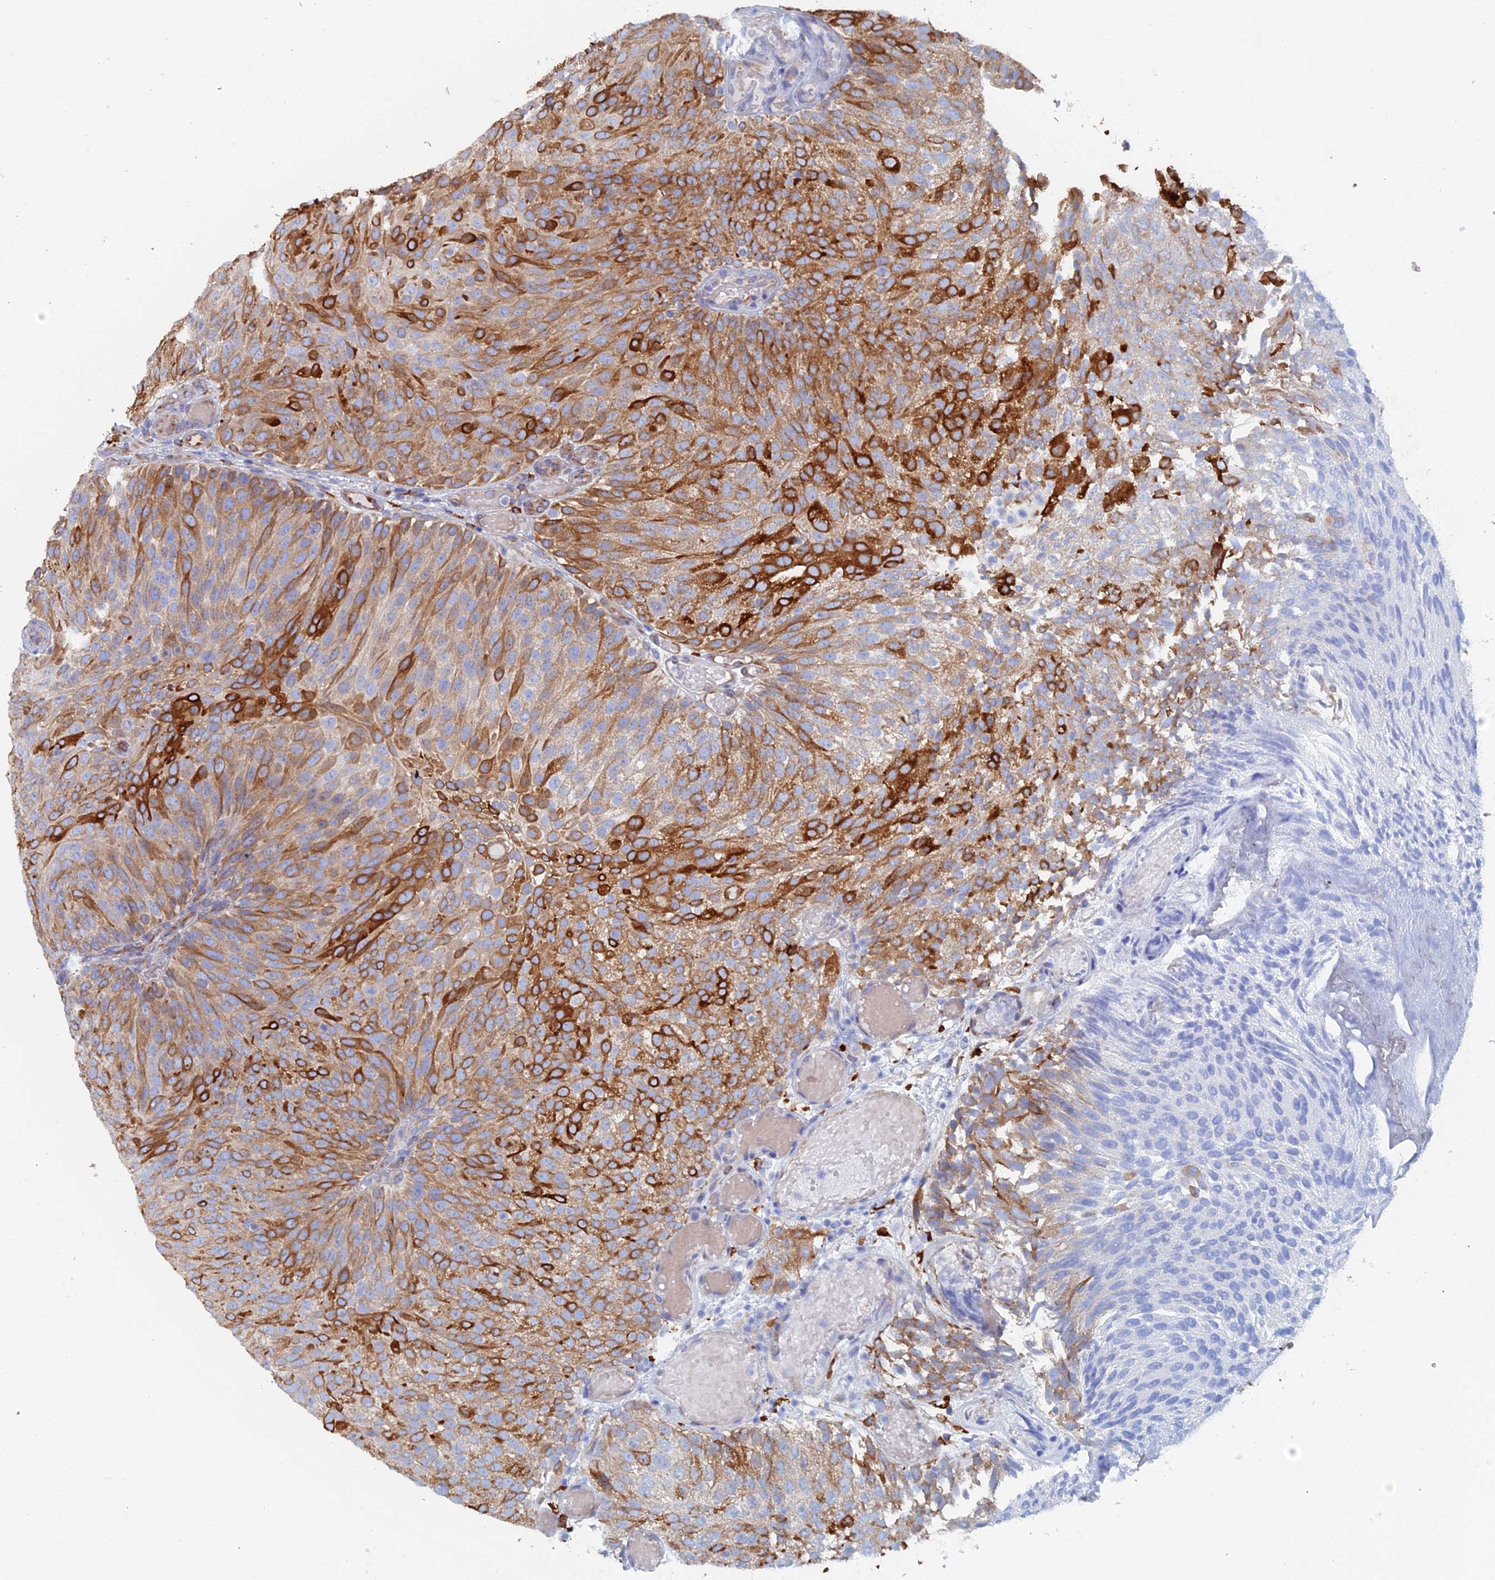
{"staining": {"intensity": "strong", "quantity": "25%-75%", "location": "cytoplasmic/membranous"}, "tissue": "urothelial cancer", "cell_type": "Tumor cells", "image_type": "cancer", "snomed": [{"axis": "morphology", "description": "Urothelial carcinoma, Low grade"}, {"axis": "topography", "description": "Urinary bladder"}], "caption": "A histopathology image of human urothelial cancer stained for a protein displays strong cytoplasmic/membranous brown staining in tumor cells. The staining was performed using DAB, with brown indicating positive protein expression. Nuclei are stained blue with hematoxylin.", "gene": "COG7", "patient": {"sex": "male", "age": 78}}